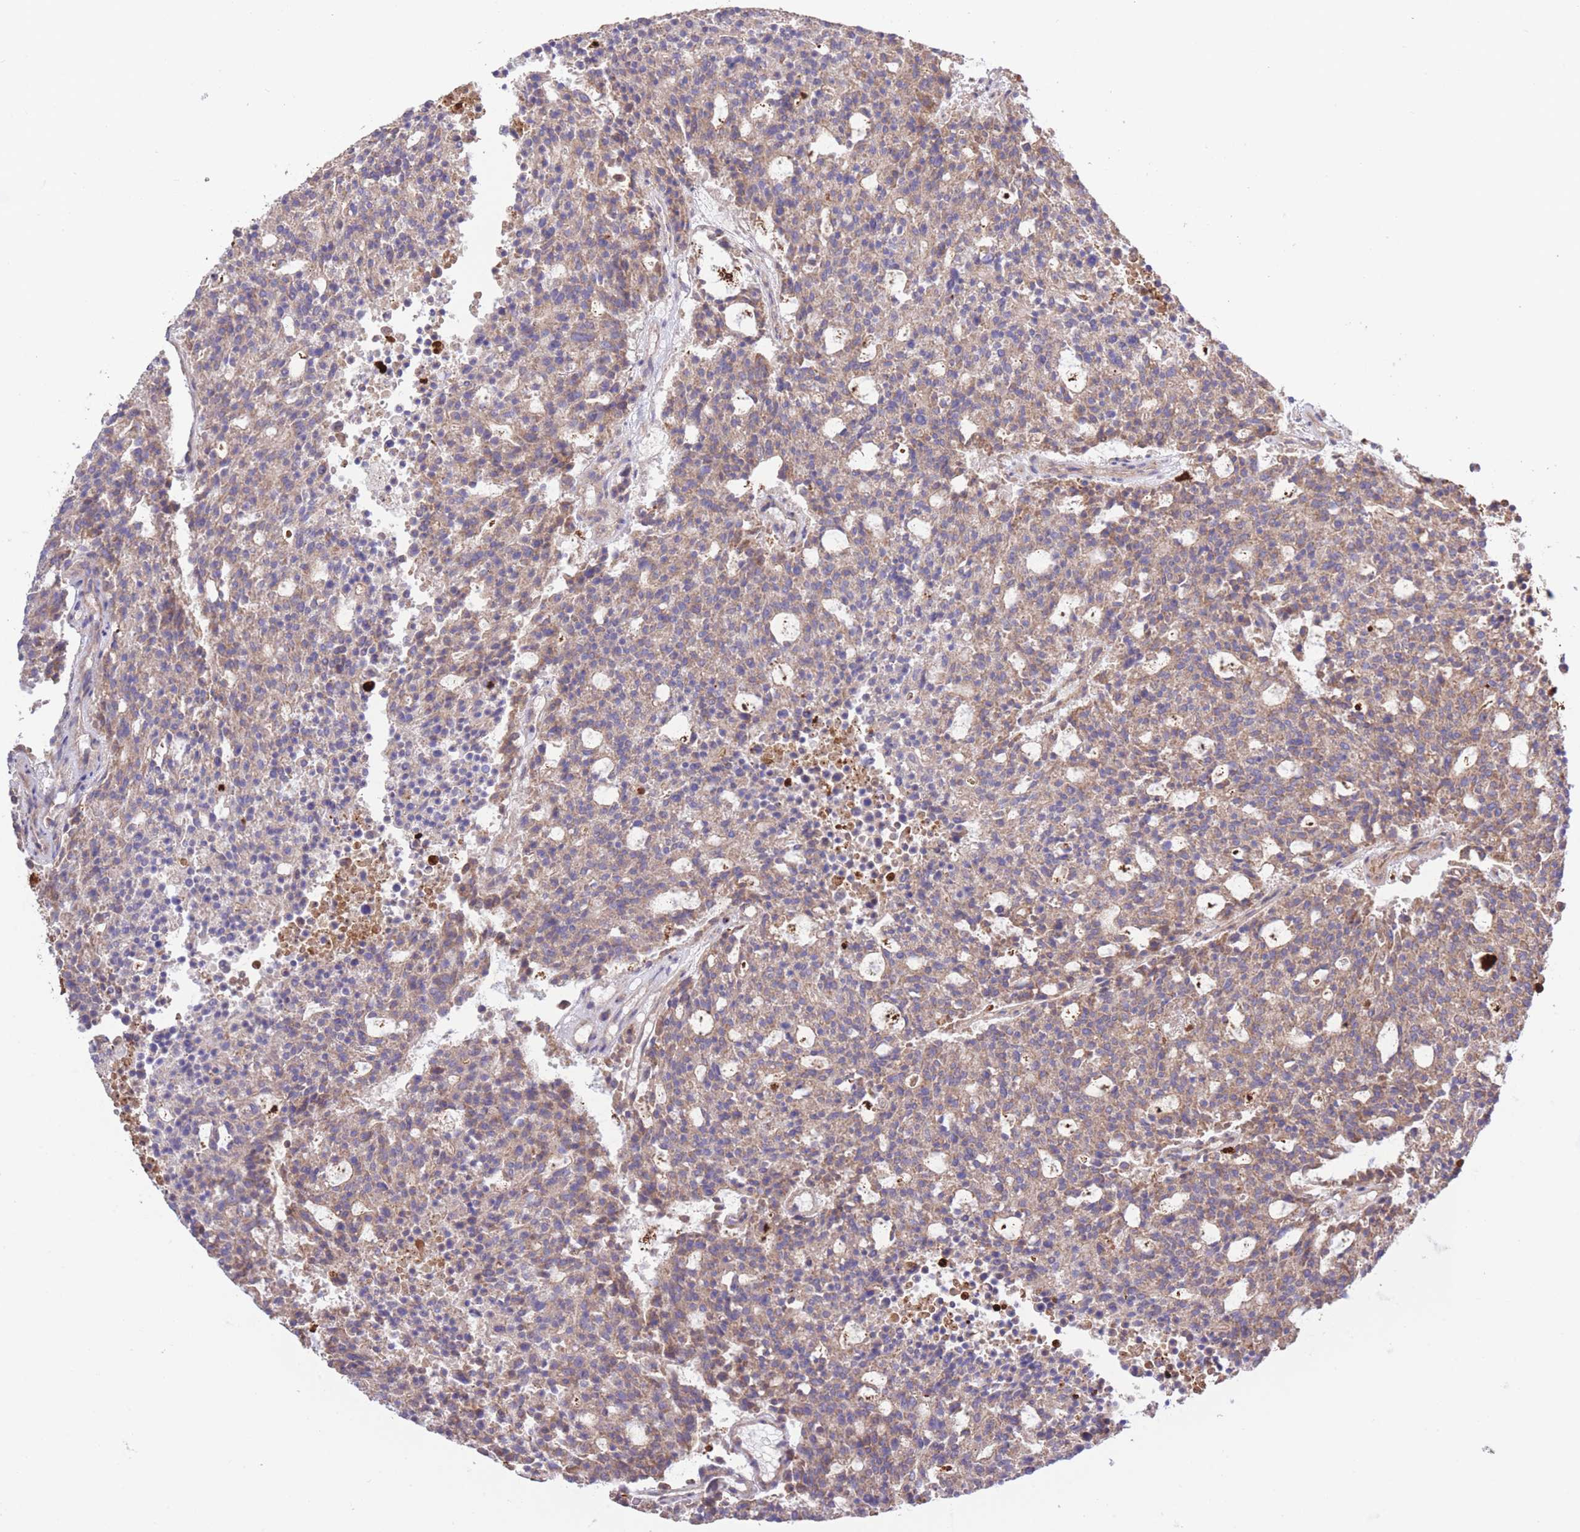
{"staining": {"intensity": "weak", "quantity": ">75%", "location": "cytoplasmic/membranous"}, "tissue": "carcinoid", "cell_type": "Tumor cells", "image_type": "cancer", "snomed": [{"axis": "morphology", "description": "Carcinoid, malignant, NOS"}, {"axis": "topography", "description": "Pancreas"}], "caption": "Immunohistochemistry (IHC) photomicrograph of neoplastic tissue: carcinoid stained using immunohistochemistry demonstrates low levels of weak protein expression localized specifically in the cytoplasmic/membranous of tumor cells, appearing as a cytoplasmic/membranous brown color.", "gene": "ATP13A2", "patient": {"sex": "female", "age": 54}}